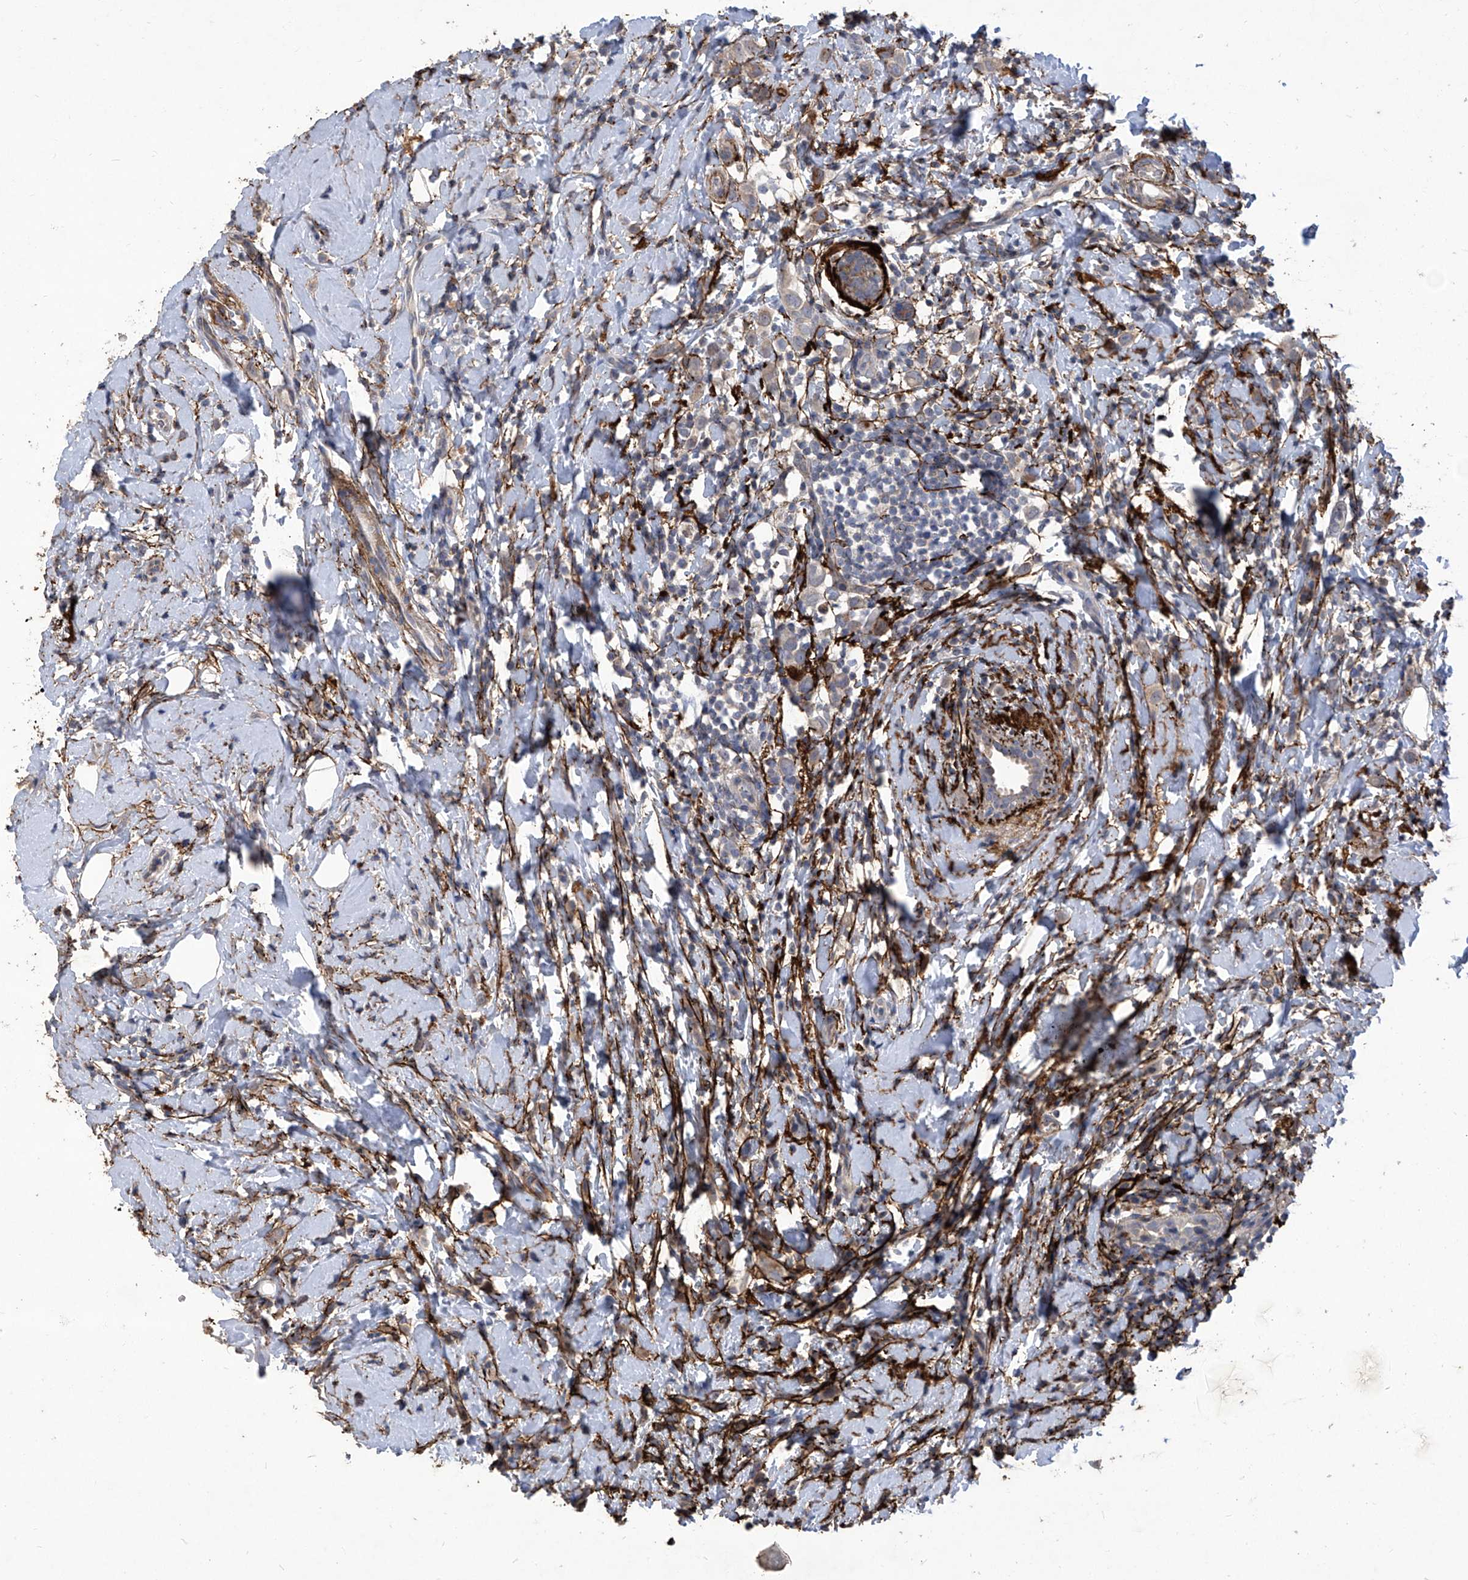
{"staining": {"intensity": "negative", "quantity": "none", "location": "none"}, "tissue": "breast cancer", "cell_type": "Tumor cells", "image_type": "cancer", "snomed": [{"axis": "morphology", "description": "Lobular carcinoma"}, {"axis": "topography", "description": "Breast"}], "caption": "The micrograph shows no staining of tumor cells in lobular carcinoma (breast).", "gene": "TXNIP", "patient": {"sex": "female", "age": 47}}